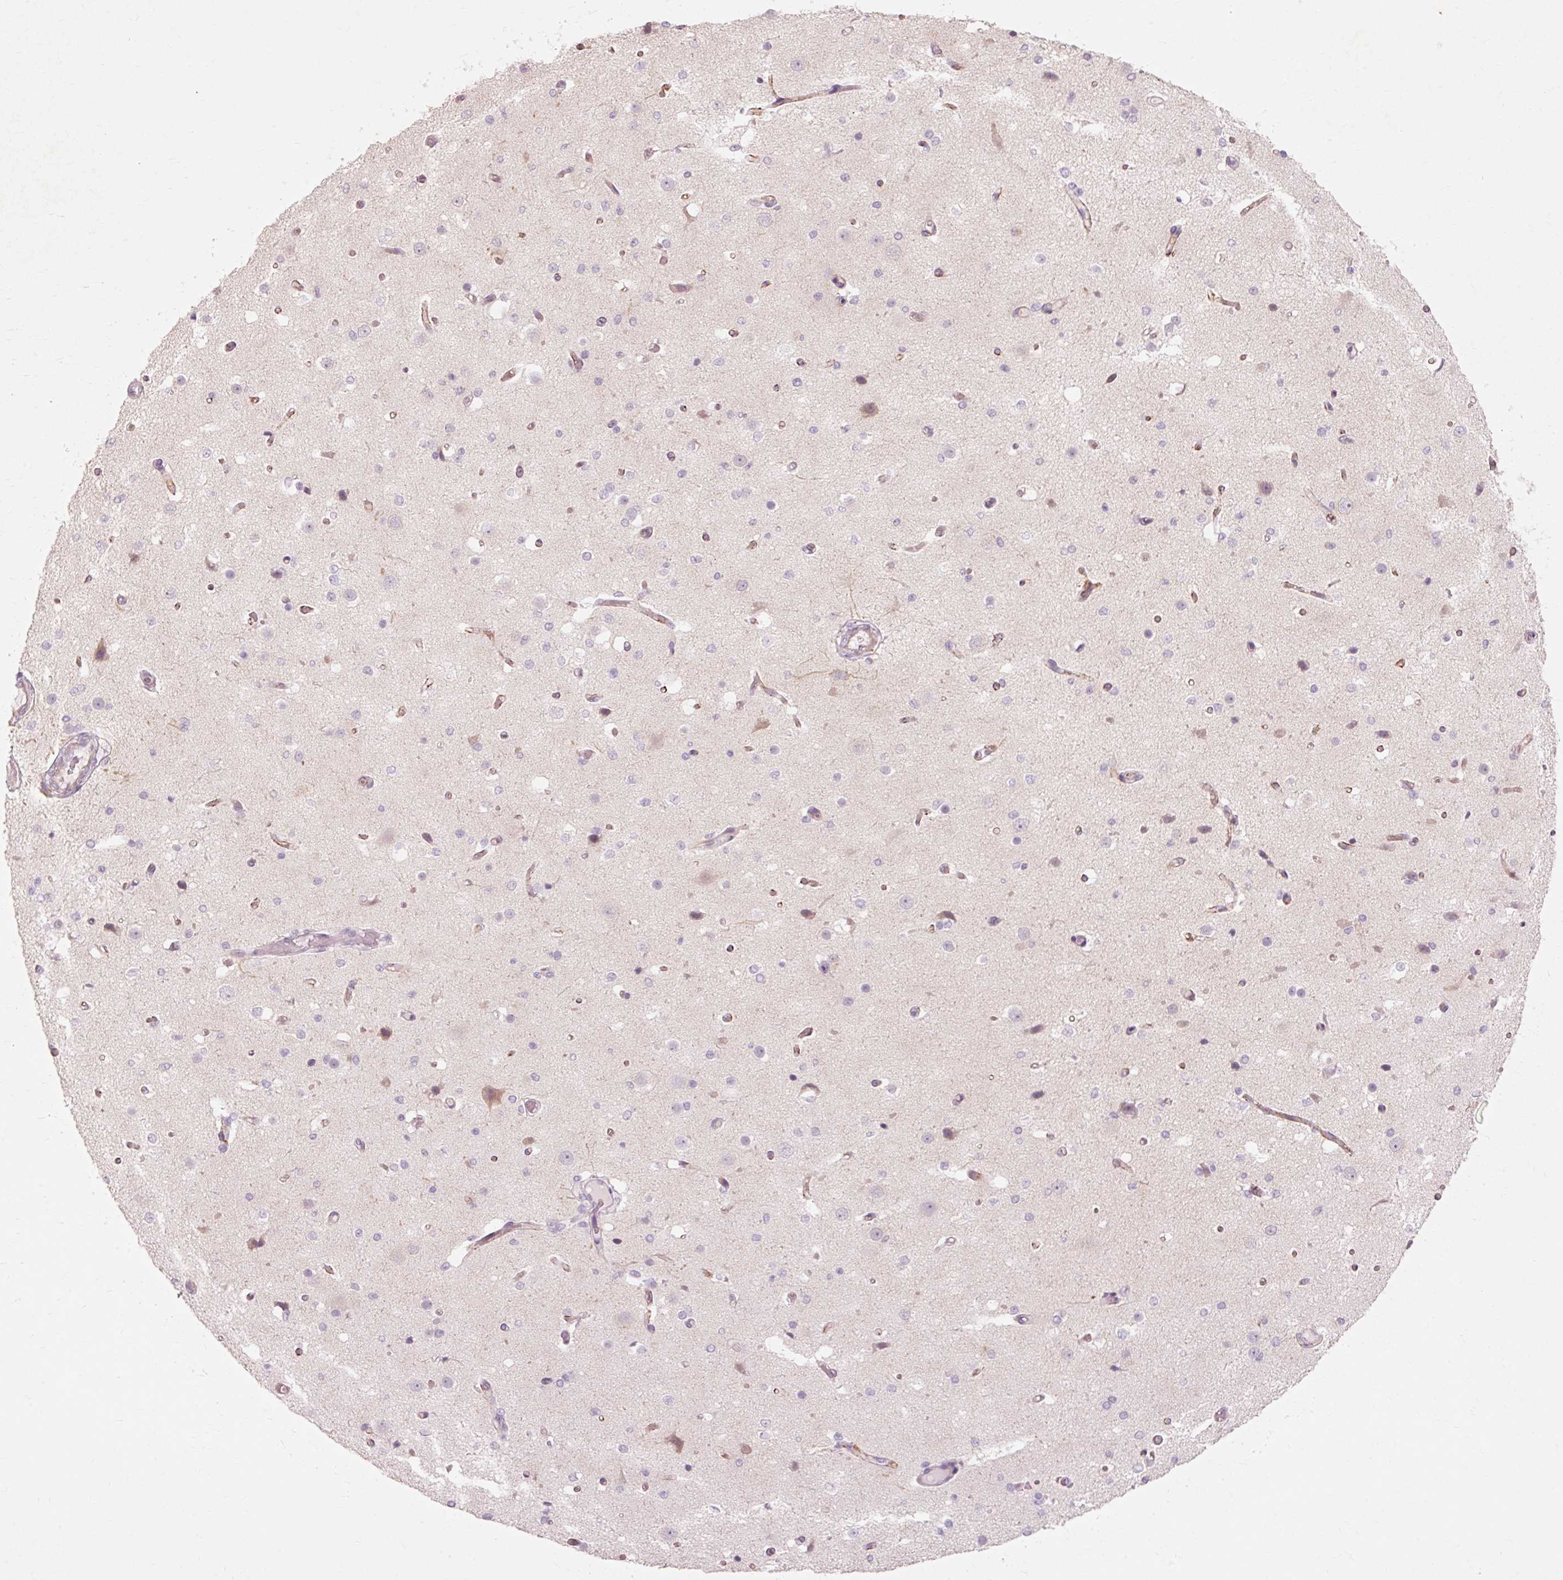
{"staining": {"intensity": "weak", "quantity": ">75%", "location": "cytoplasmic/membranous"}, "tissue": "cerebral cortex", "cell_type": "Endothelial cells", "image_type": "normal", "snomed": [{"axis": "morphology", "description": "Normal tissue, NOS"}, {"axis": "morphology", "description": "Inflammation, NOS"}, {"axis": "topography", "description": "Cerebral cortex"}], "caption": "A micrograph of human cerebral cortex stained for a protein reveals weak cytoplasmic/membranous brown staining in endothelial cells.", "gene": "TRIM73", "patient": {"sex": "male", "age": 6}}